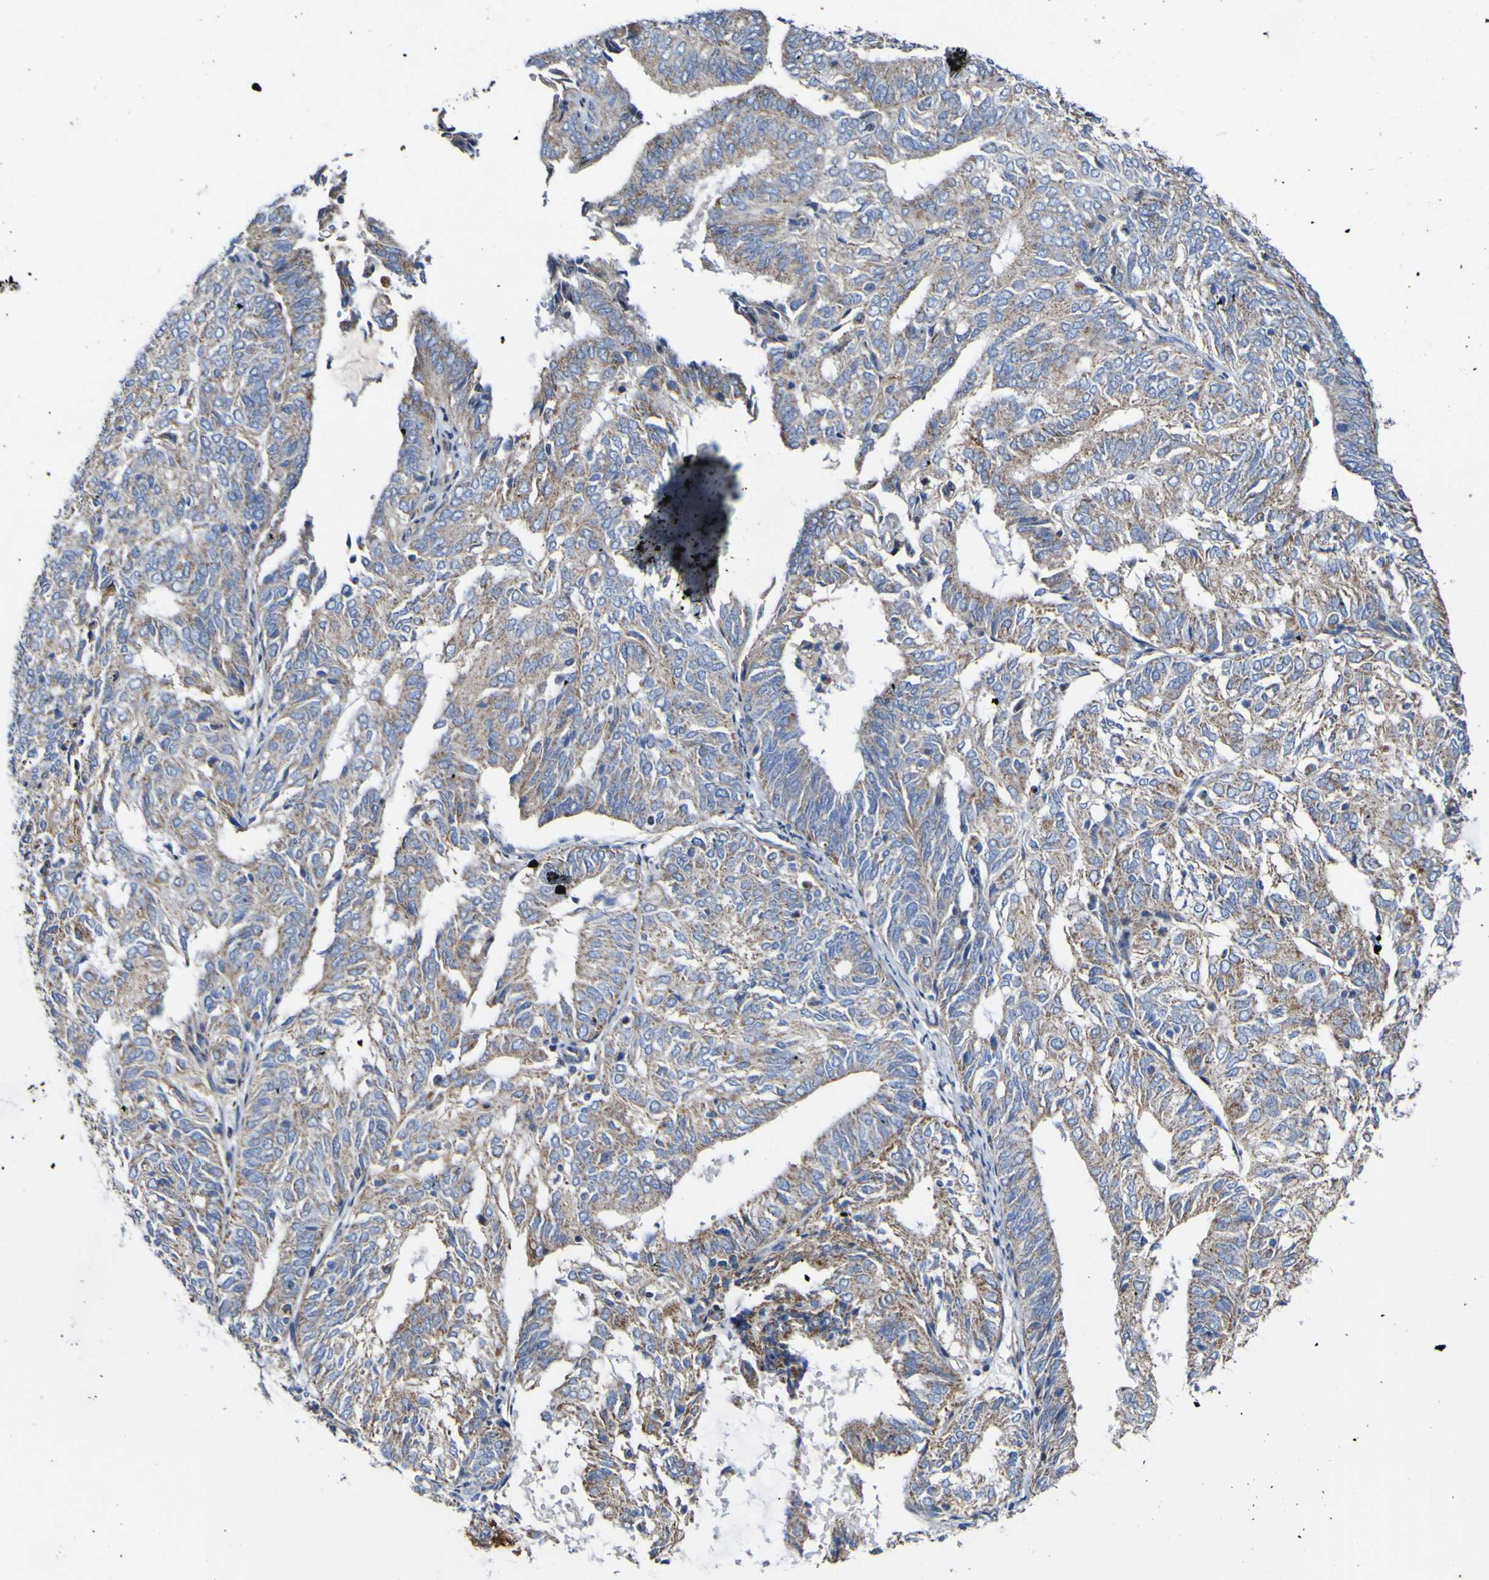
{"staining": {"intensity": "weak", "quantity": ">75%", "location": "cytoplasmic/membranous"}, "tissue": "endometrial cancer", "cell_type": "Tumor cells", "image_type": "cancer", "snomed": [{"axis": "morphology", "description": "Adenocarcinoma, NOS"}, {"axis": "topography", "description": "Uterus"}], "caption": "High-magnification brightfield microscopy of endometrial cancer stained with DAB (3,3'-diaminobenzidine) (brown) and counterstained with hematoxylin (blue). tumor cells exhibit weak cytoplasmic/membranous positivity is seen in about>75% of cells.", "gene": "CCDC90B", "patient": {"sex": "female", "age": 60}}